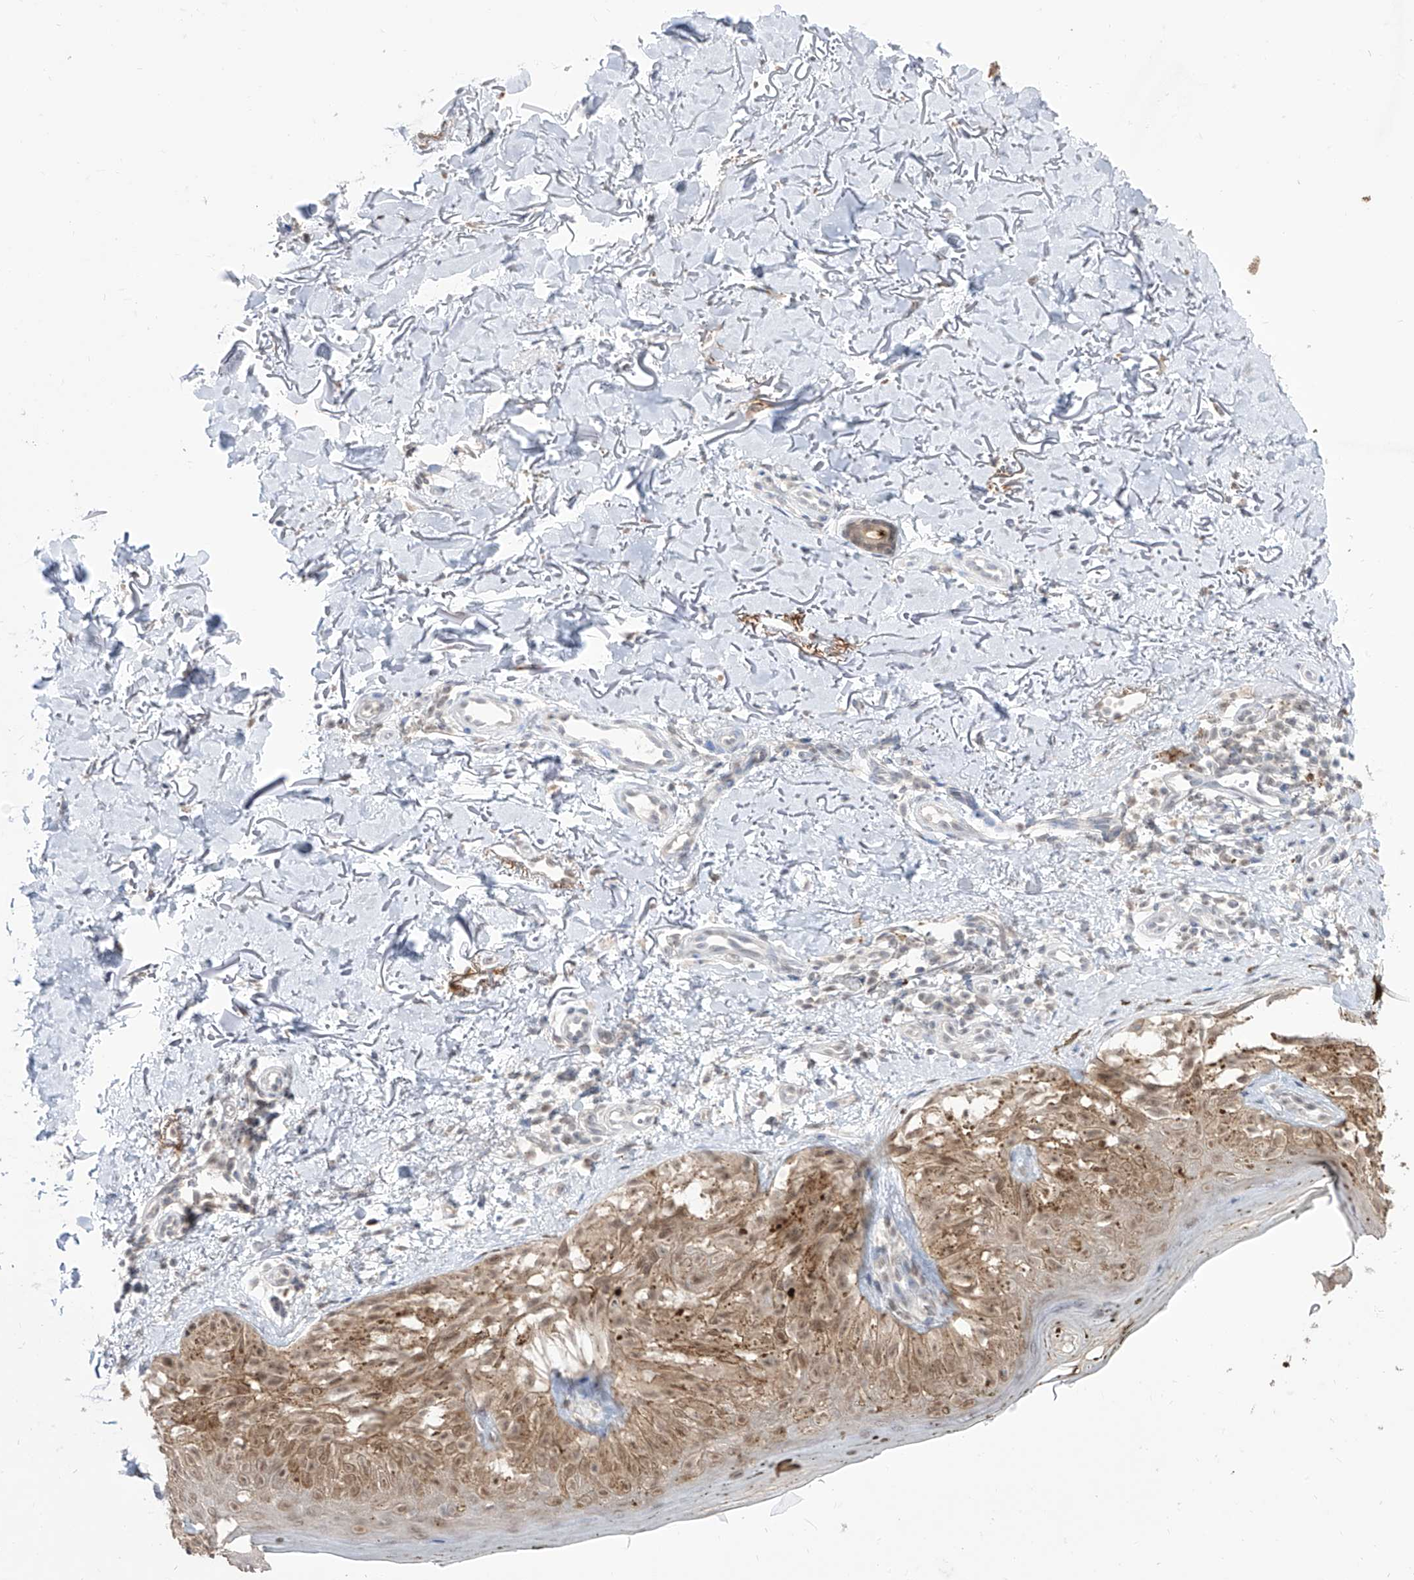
{"staining": {"intensity": "moderate", "quantity": ">75%", "location": "cytoplasmic/membranous,nuclear"}, "tissue": "melanoma", "cell_type": "Tumor cells", "image_type": "cancer", "snomed": [{"axis": "morphology", "description": "Malignant melanoma, NOS"}, {"axis": "topography", "description": "Skin"}], "caption": "The micrograph reveals a brown stain indicating the presence of a protein in the cytoplasmic/membranous and nuclear of tumor cells in malignant melanoma.", "gene": "BROX", "patient": {"sex": "female", "age": 50}}